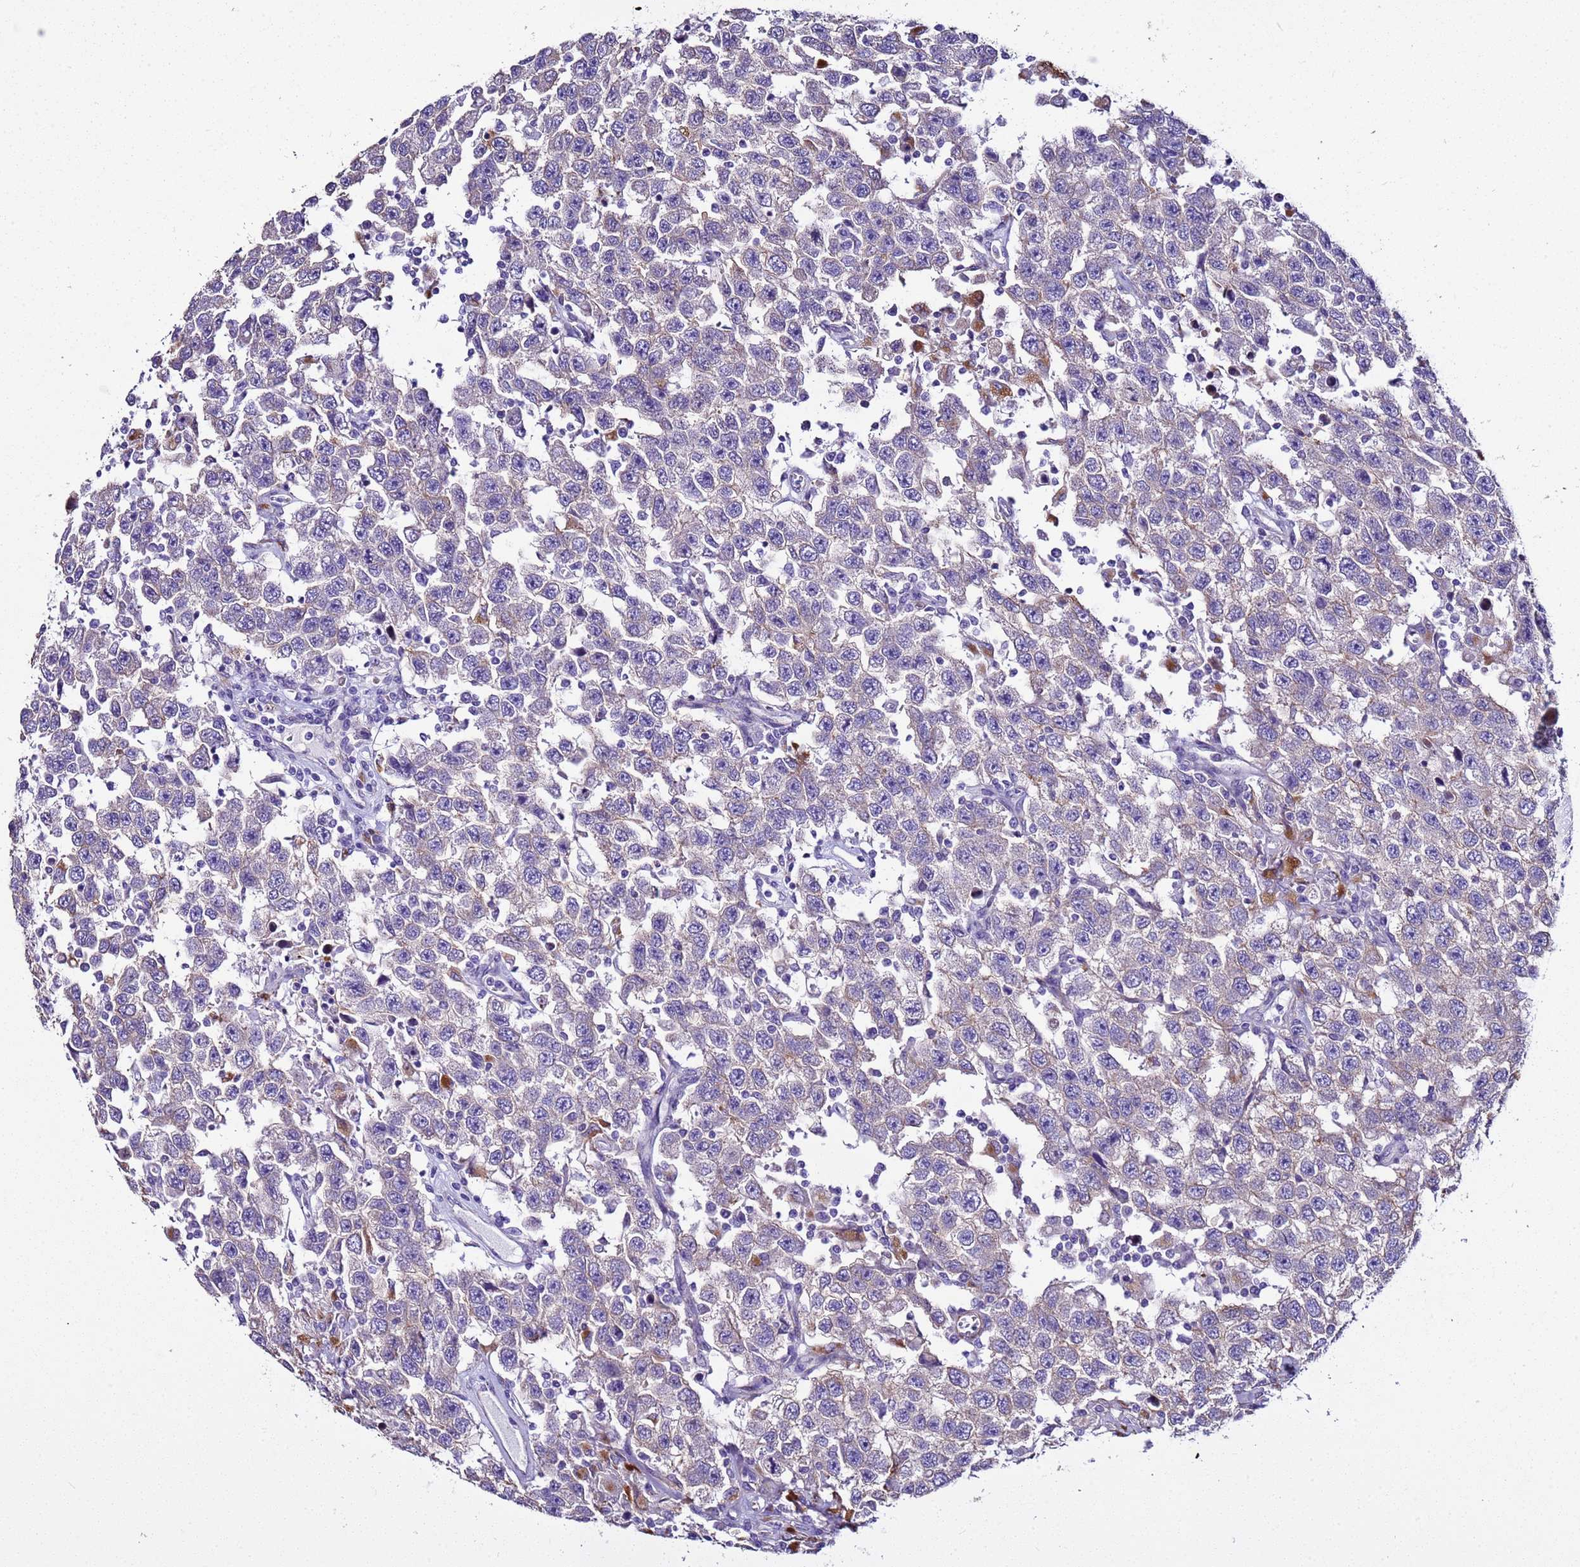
{"staining": {"intensity": "negative", "quantity": "none", "location": "none"}, "tissue": "testis cancer", "cell_type": "Tumor cells", "image_type": "cancer", "snomed": [{"axis": "morphology", "description": "Seminoma, NOS"}, {"axis": "topography", "description": "Testis"}], "caption": "There is no significant positivity in tumor cells of seminoma (testis). (Immunohistochemistry (ihc), brightfield microscopy, high magnification).", "gene": "RABL2B", "patient": {"sex": "male", "age": 41}}